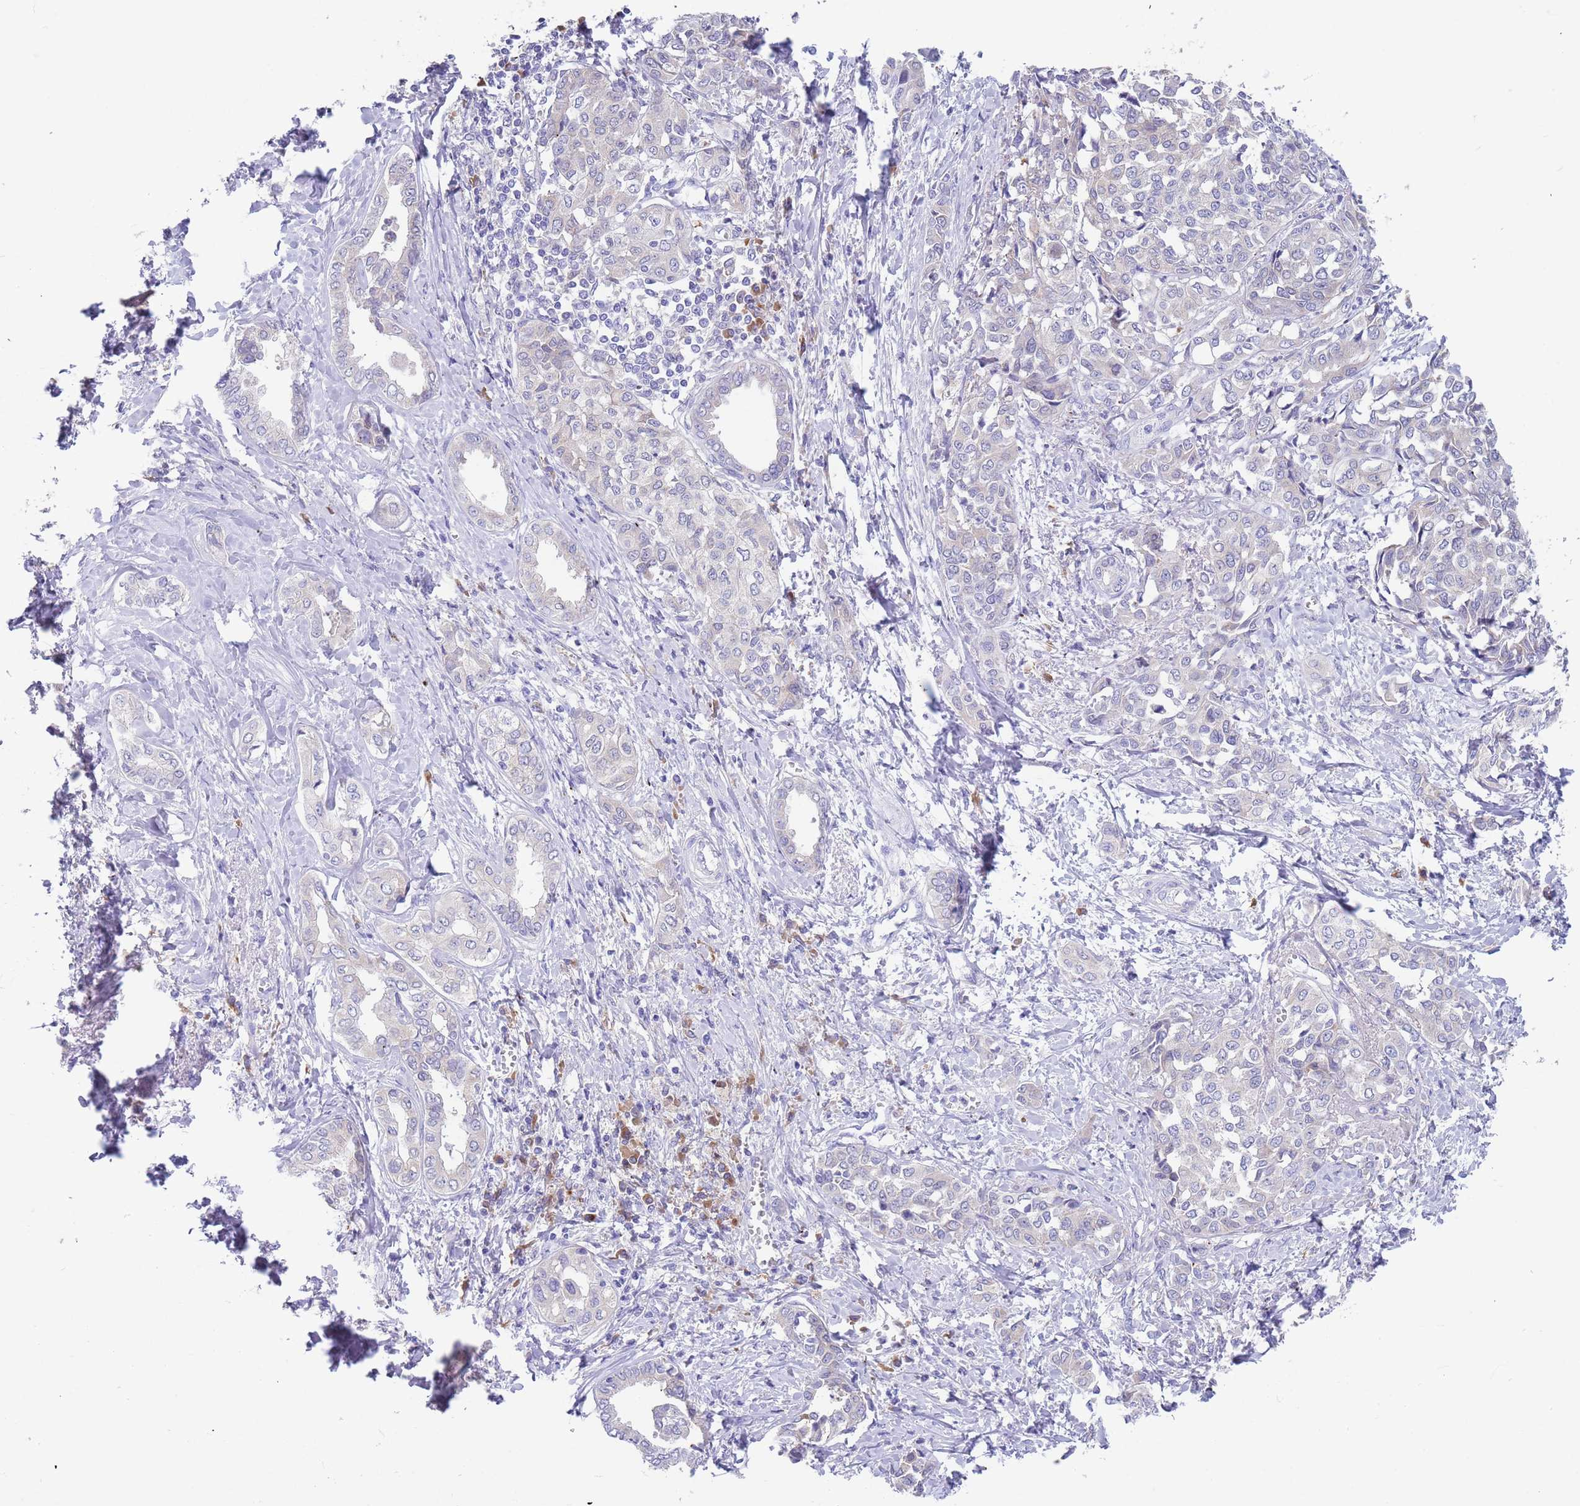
{"staining": {"intensity": "negative", "quantity": "none", "location": "none"}, "tissue": "liver cancer", "cell_type": "Tumor cells", "image_type": "cancer", "snomed": [{"axis": "morphology", "description": "Cholangiocarcinoma"}, {"axis": "topography", "description": "Liver"}], "caption": "This histopathology image is of liver cancer stained with immunohistochemistry to label a protein in brown with the nuclei are counter-stained blue. There is no expression in tumor cells.", "gene": "TYW1", "patient": {"sex": "female", "age": 77}}